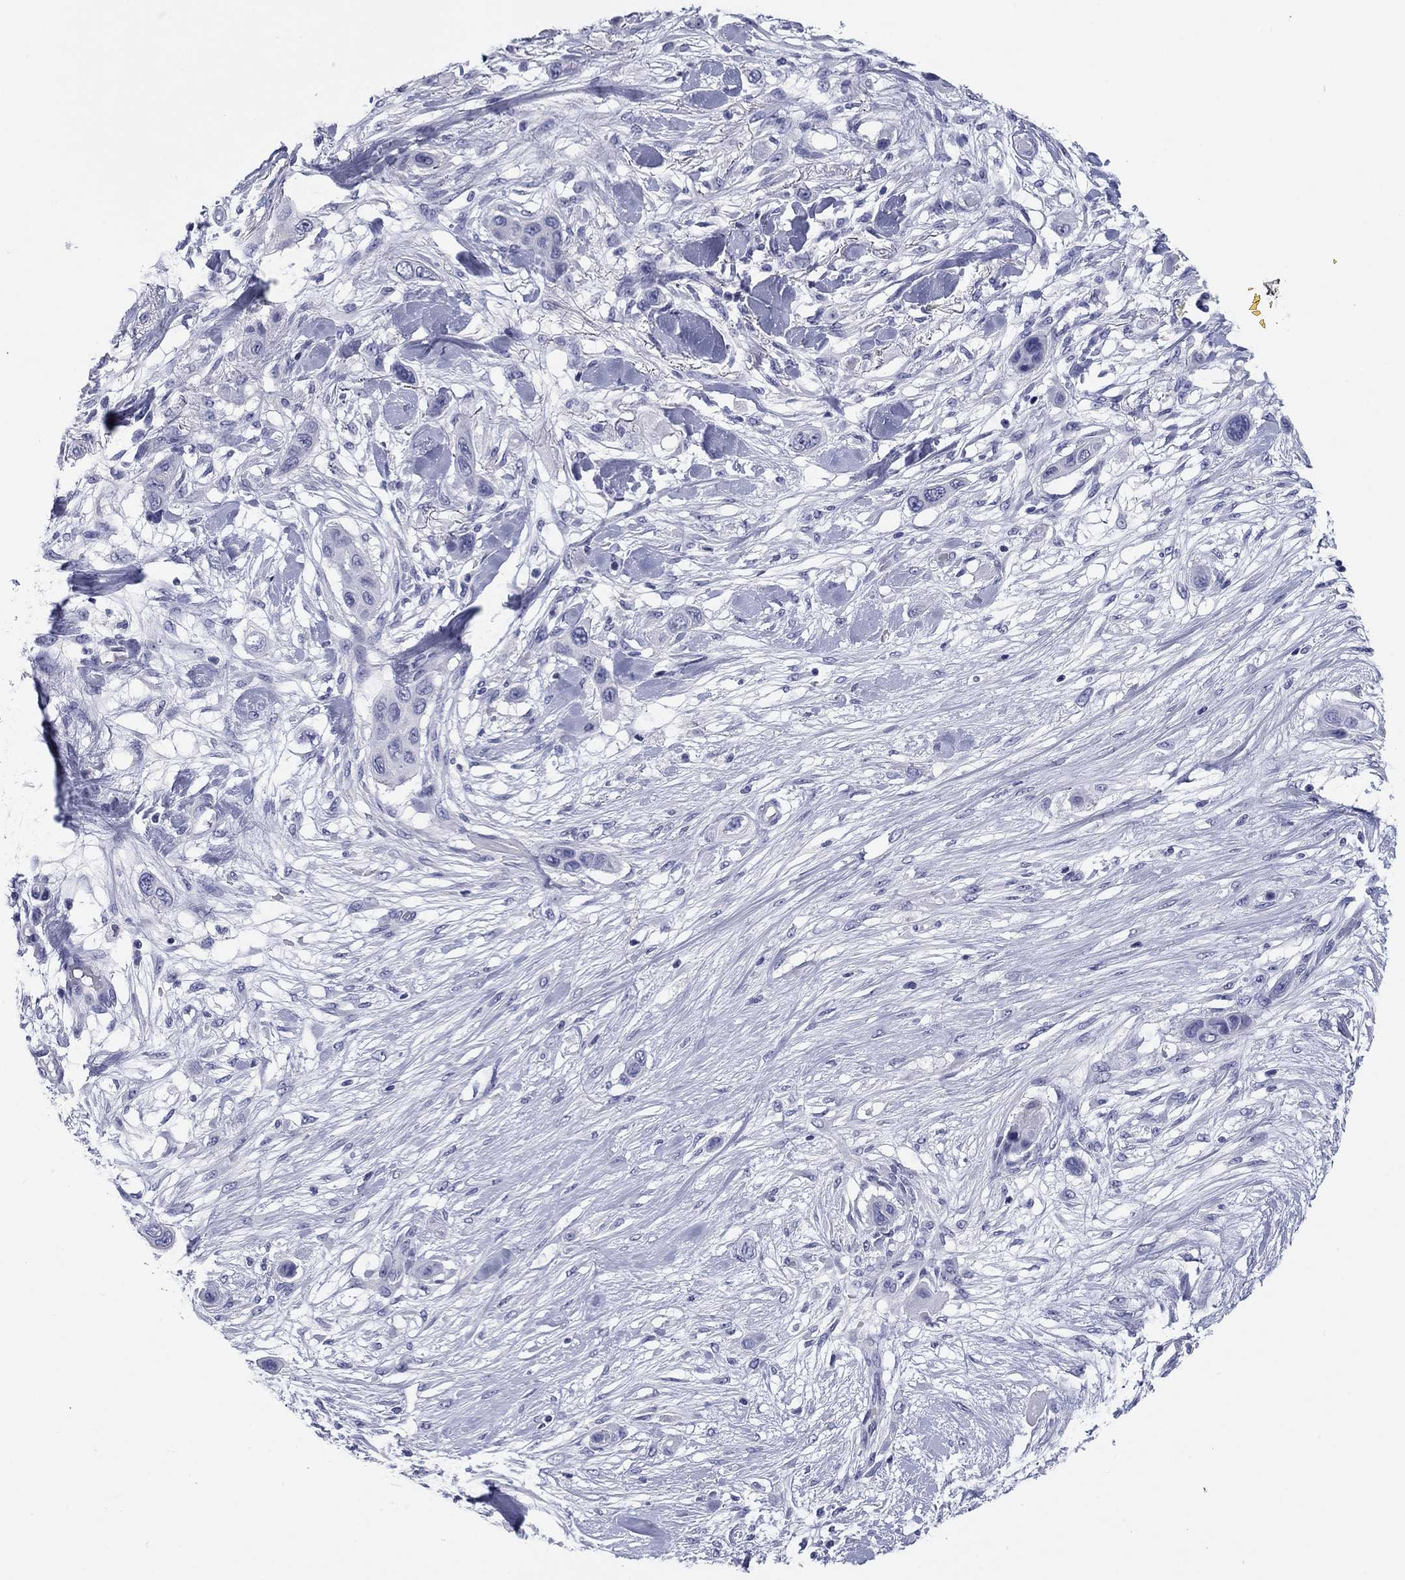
{"staining": {"intensity": "negative", "quantity": "none", "location": "none"}, "tissue": "skin cancer", "cell_type": "Tumor cells", "image_type": "cancer", "snomed": [{"axis": "morphology", "description": "Squamous cell carcinoma, NOS"}, {"axis": "topography", "description": "Skin"}], "caption": "Immunohistochemistry of skin cancer (squamous cell carcinoma) shows no positivity in tumor cells. (IHC, brightfield microscopy, high magnification).", "gene": "KCNH1", "patient": {"sex": "male", "age": 79}}